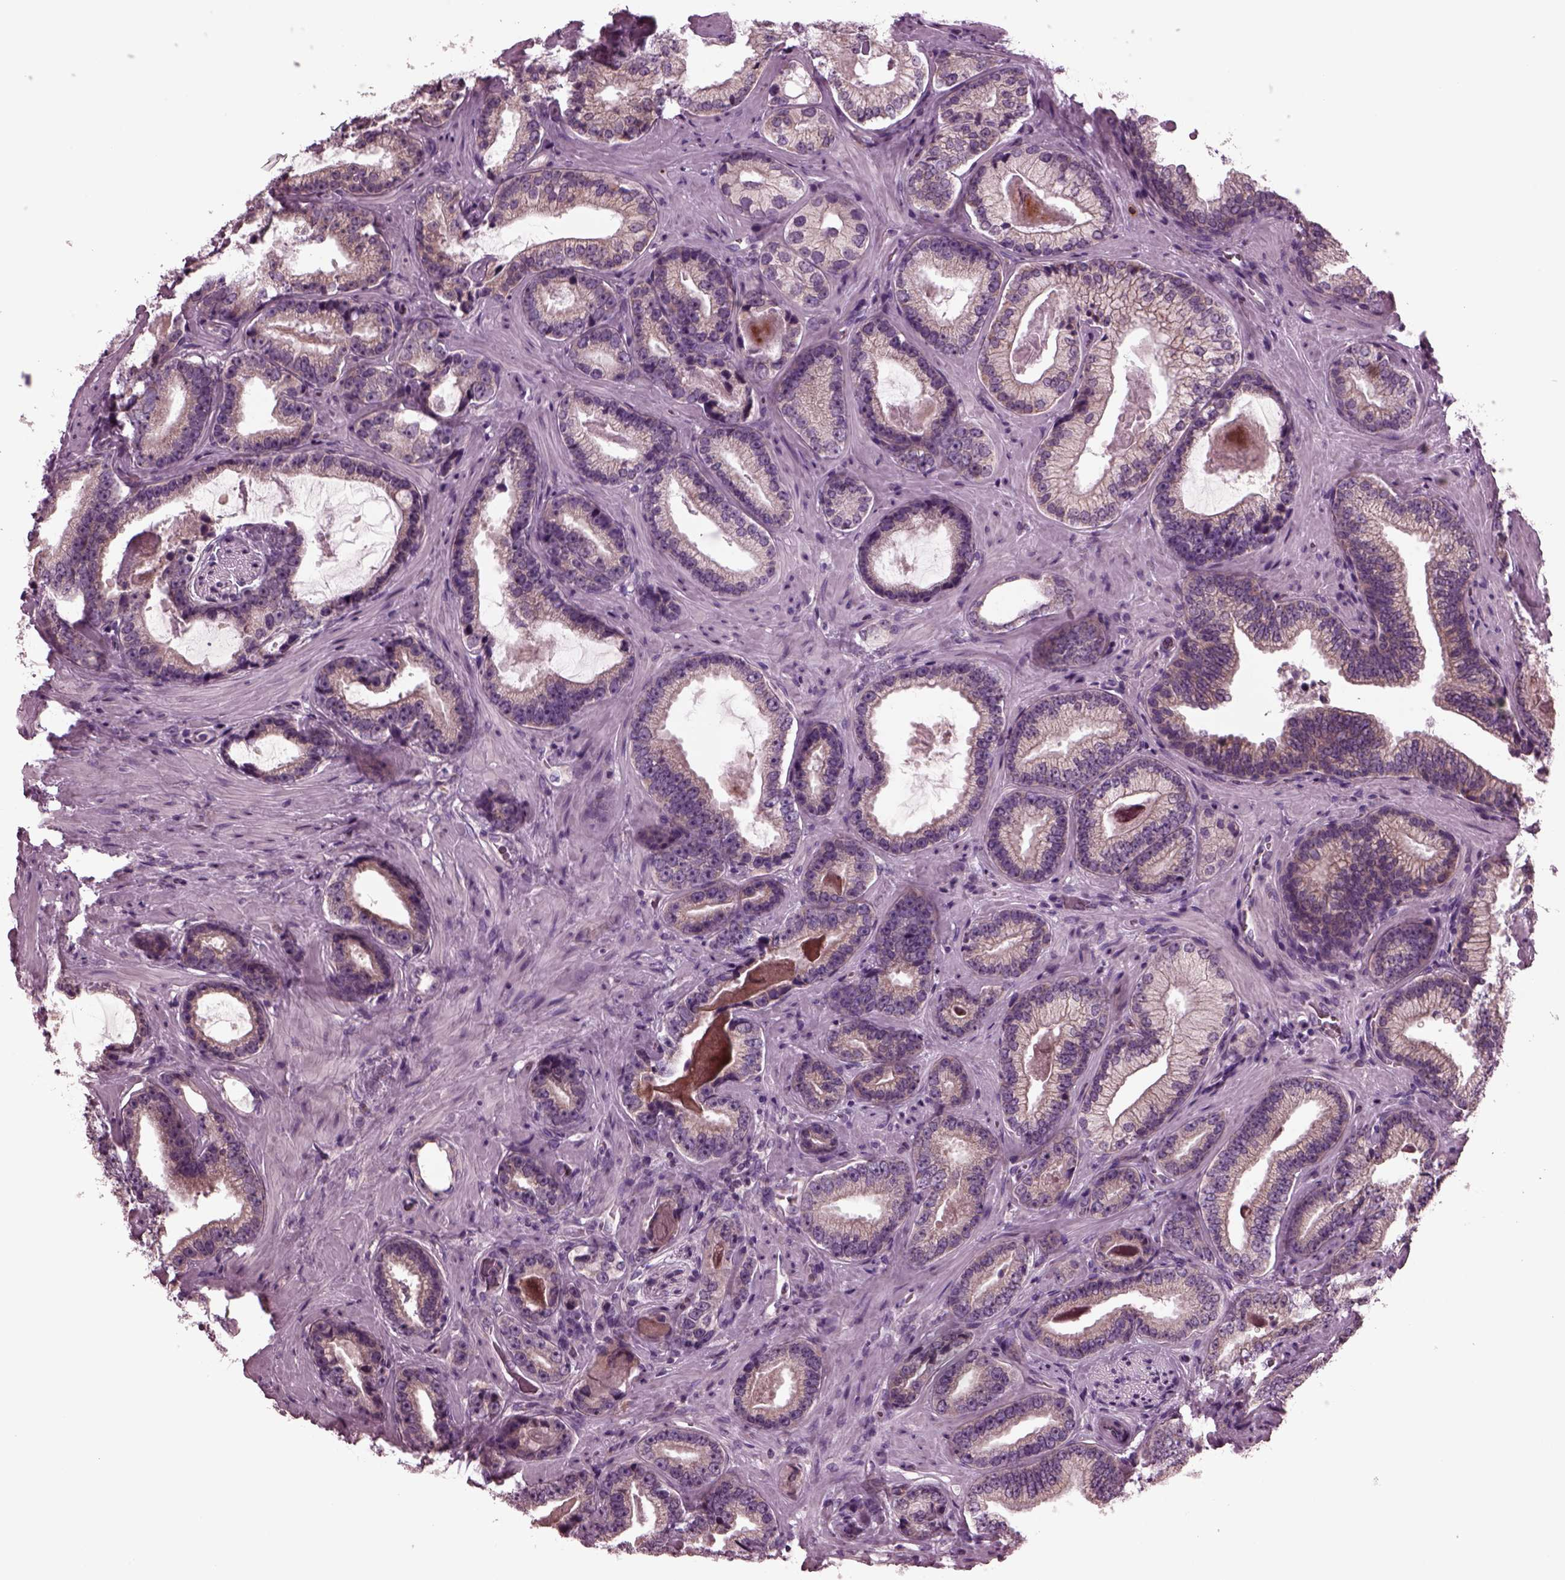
{"staining": {"intensity": "weak", "quantity": "25%-75%", "location": "cytoplasmic/membranous"}, "tissue": "prostate cancer", "cell_type": "Tumor cells", "image_type": "cancer", "snomed": [{"axis": "morphology", "description": "Adenocarcinoma, Low grade"}, {"axis": "topography", "description": "Prostate"}], "caption": "This histopathology image demonstrates prostate cancer stained with immunohistochemistry (IHC) to label a protein in brown. The cytoplasmic/membranous of tumor cells show weak positivity for the protein. Nuclei are counter-stained blue.", "gene": "AP4M1", "patient": {"sex": "male", "age": 61}}